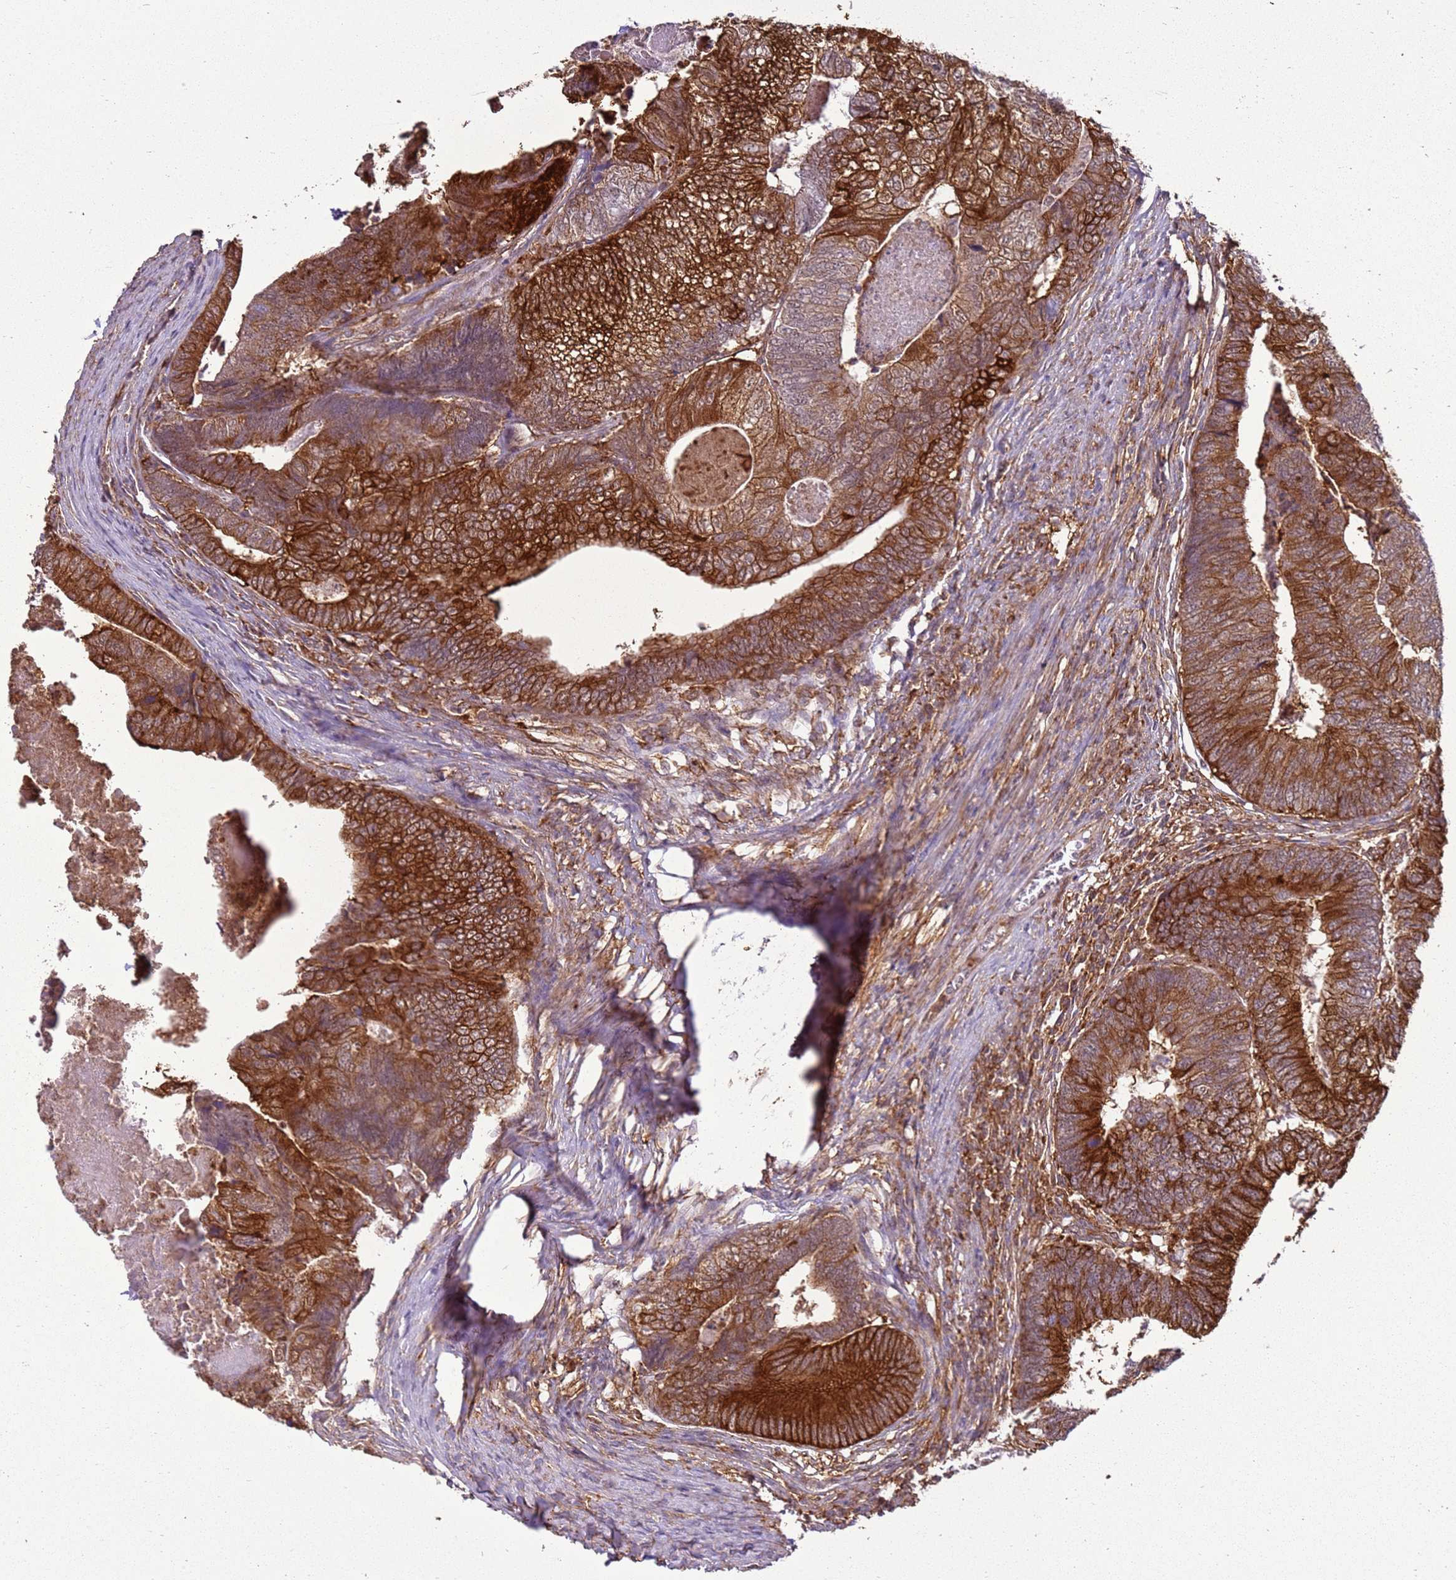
{"staining": {"intensity": "strong", "quantity": ">75%", "location": "cytoplasmic/membranous"}, "tissue": "colorectal cancer", "cell_type": "Tumor cells", "image_type": "cancer", "snomed": [{"axis": "morphology", "description": "Adenocarcinoma, NOS"}, {"axis": "topography", "description": "Colon"}], "caption": "A brown stain shows strong cytoplasmic/membranous positivity of a protein in adenocarcinoma (colorectal) tumor cells.", "gene": "GABRE", "patient": {"sex": "female", "age": 67}}